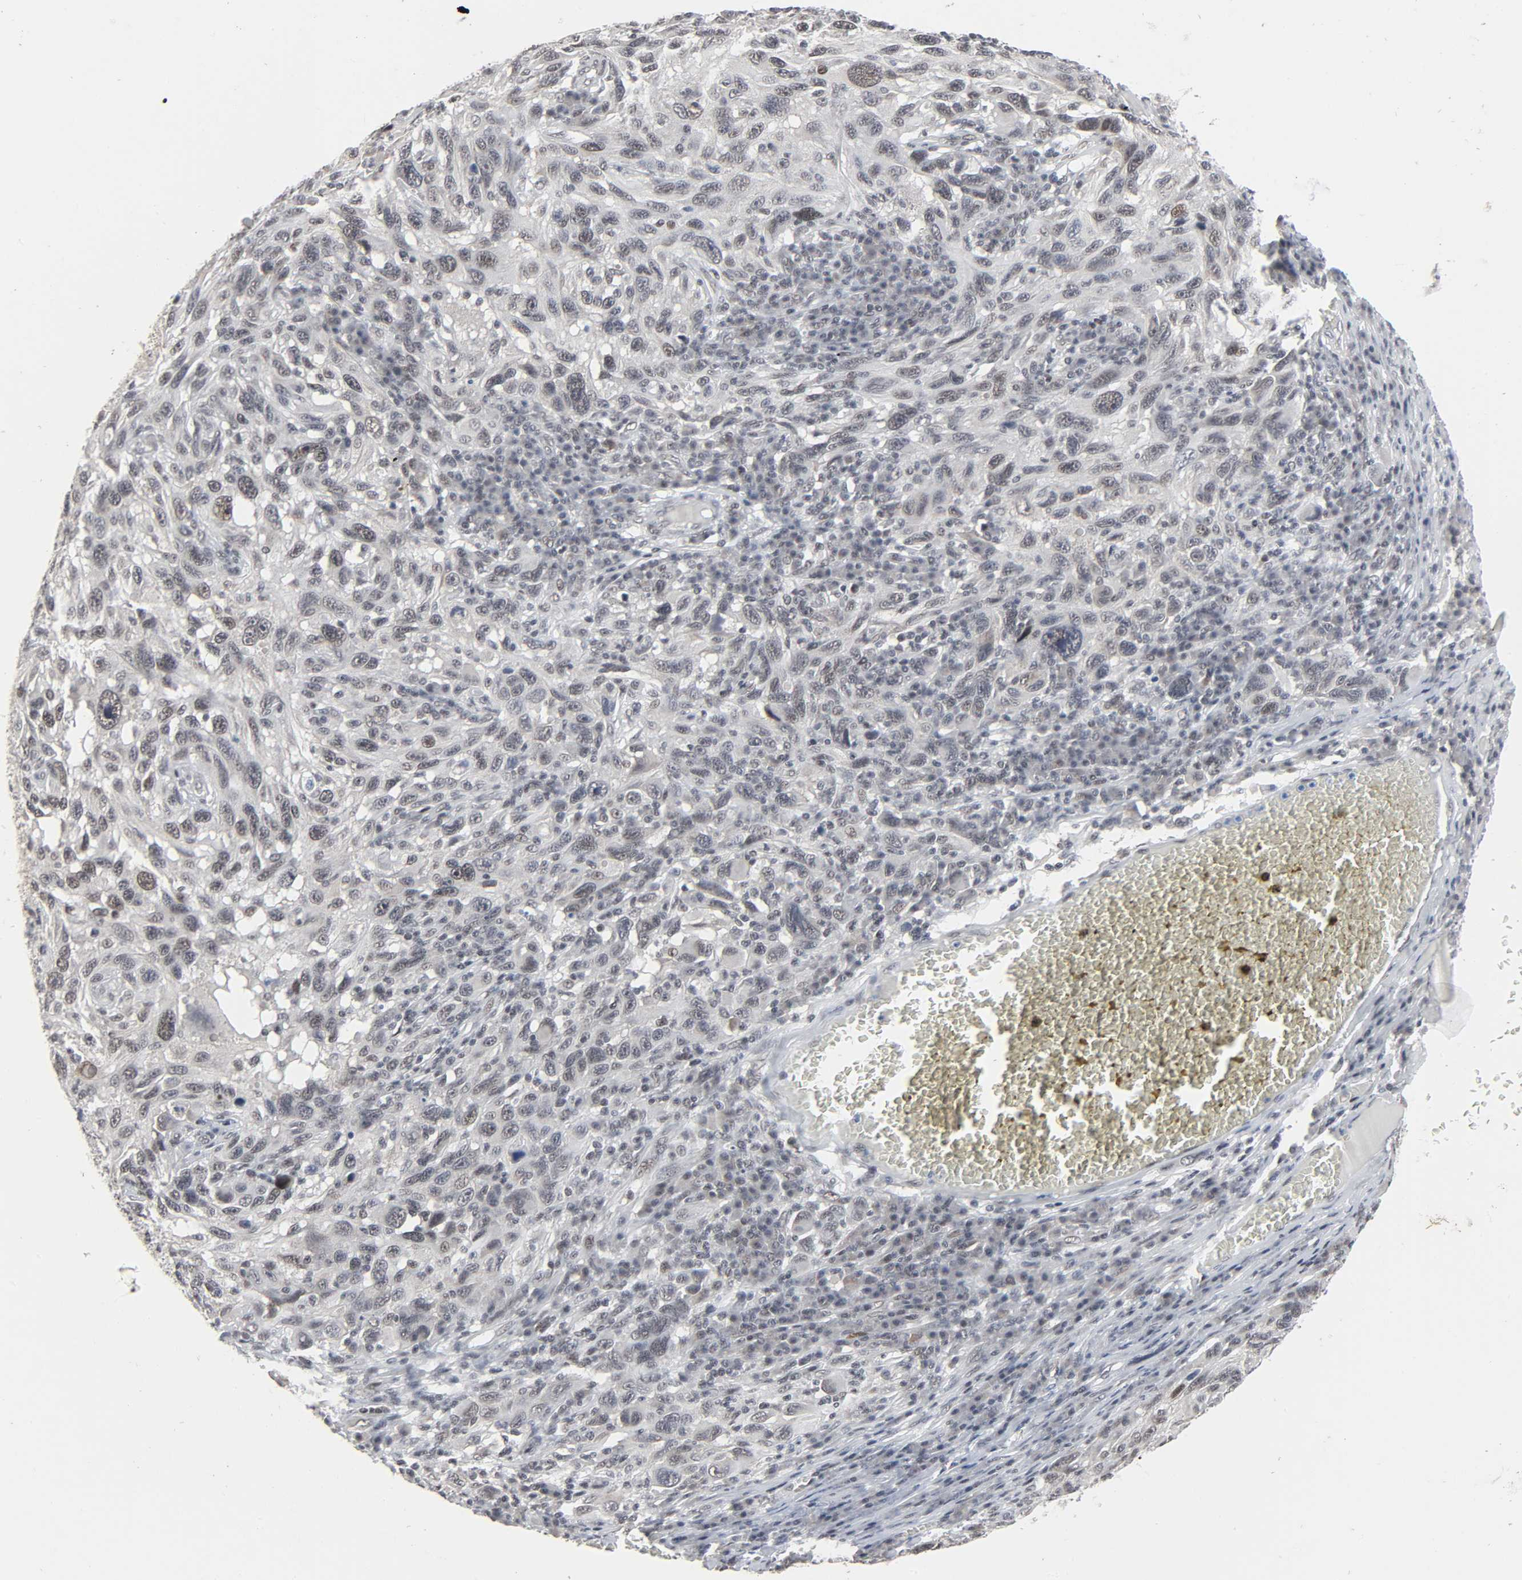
{"staining": {"intensity": "negative", "quantity": "none", "location": "none"}, "tissue": "melanoma", "cell_type": "Tumor cells", "image_type": "cancer", "snomed": [{"axis": "morphology", "description": "Malignant melanoma, NOS"}, {"axis": "topography", "description": "Skin"}], "caption": "Histopathology image shows no protein staining in tumor cells of melanoma tissue.", "gene": "MUC1", "patient": {"sex": "male", "age": 53}}